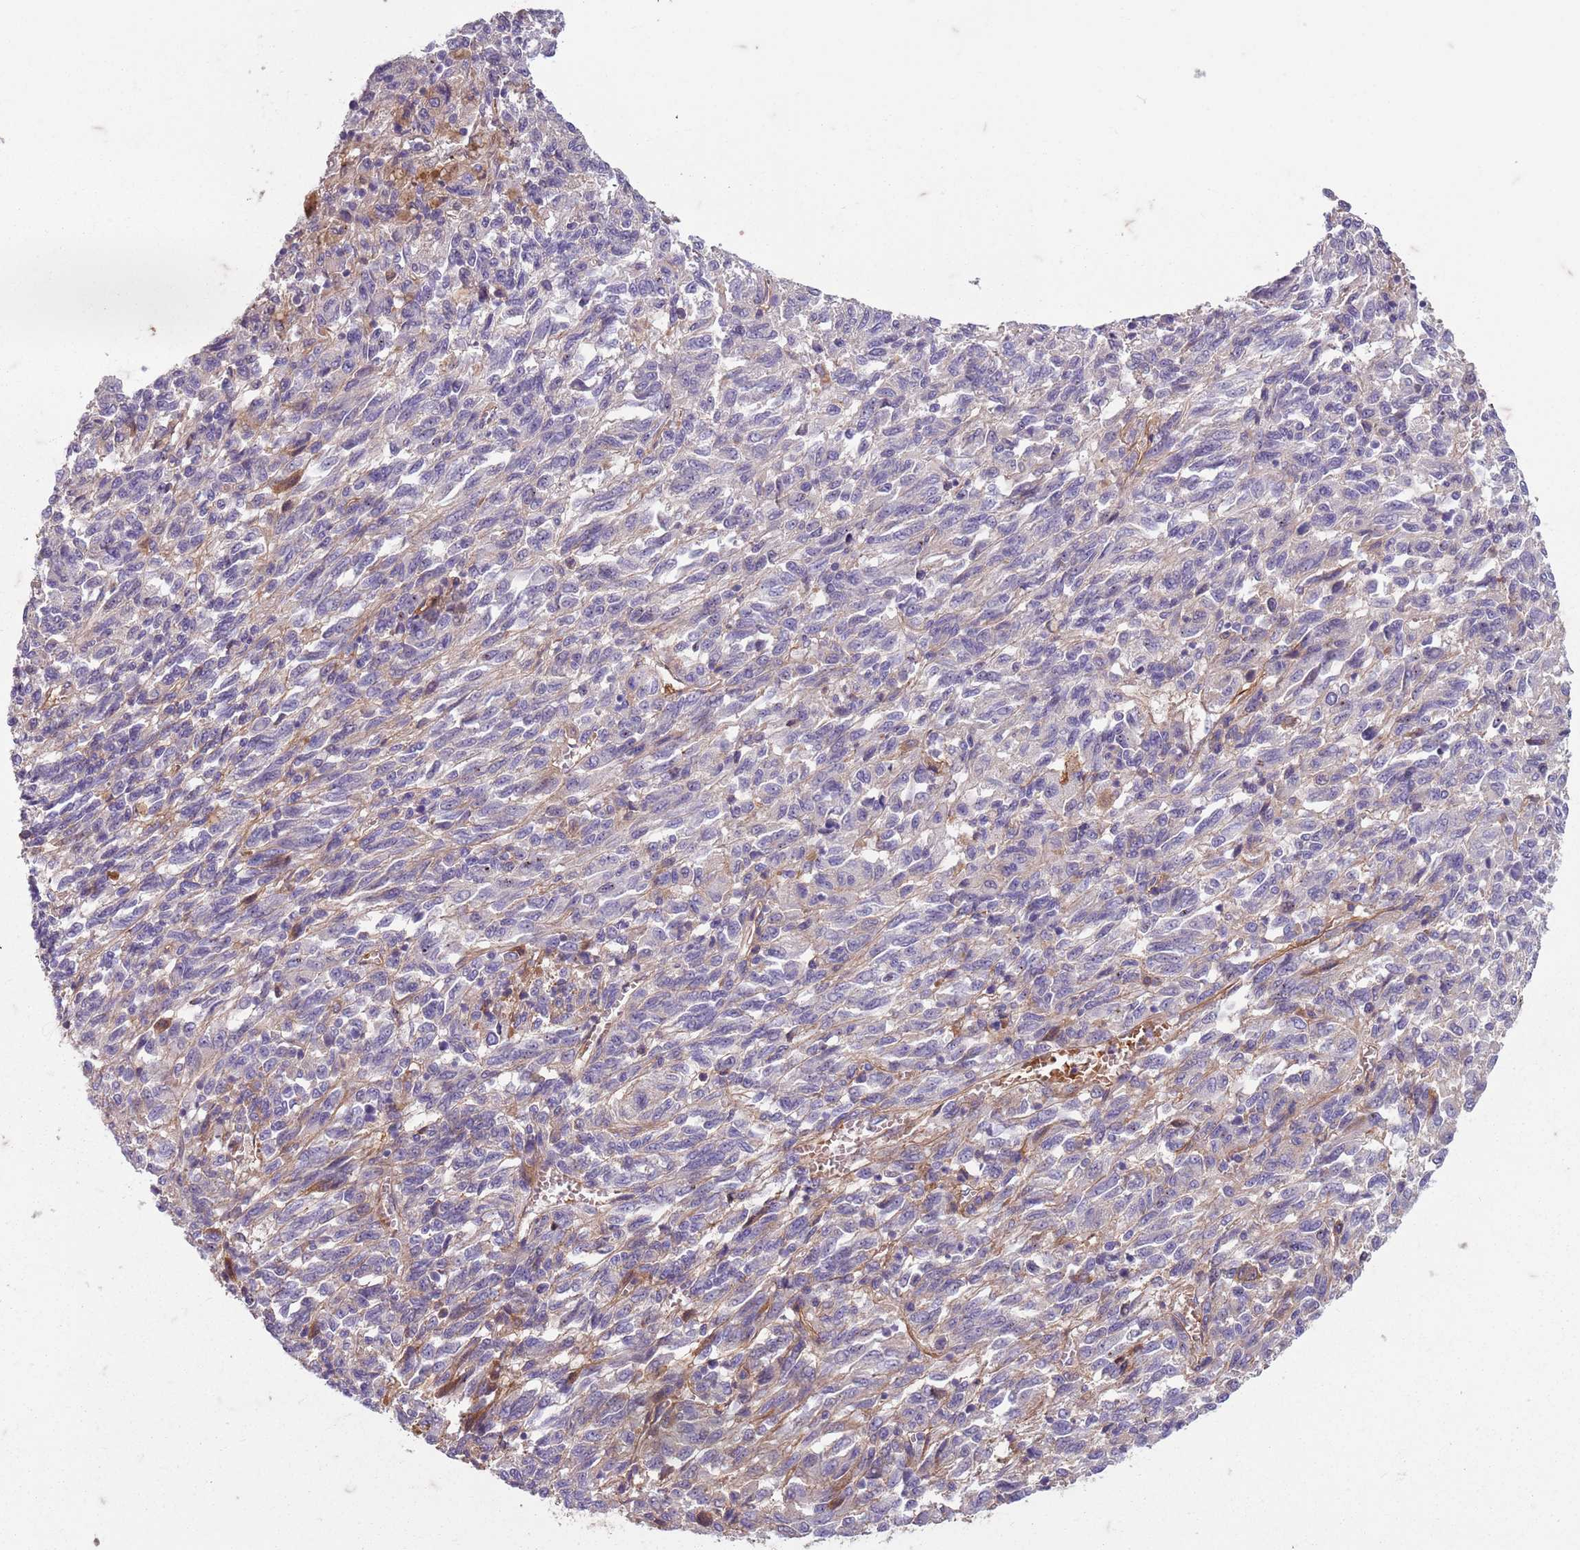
{"staining": {"intensity": "negative", "quantity": "none", "location": "none"}, "tissue": "melanoma", "cell_type": "Tumor cells", "image_type": "cancer", "snomed": [{"axis": "morphology", "description": "Malignant melanoma, Metastatic site"}, {"axis": "topography", "description": "Lung"}], "caption": "High power microscopy histopathology image of an immunohistochemistry (IHC) photomicrograph of malignant melanoma (metastatic site), revealing no significant positivity in tumor cells.", "gene": "TAS2R38", "patient": {"sex": "male", "age": 64}}